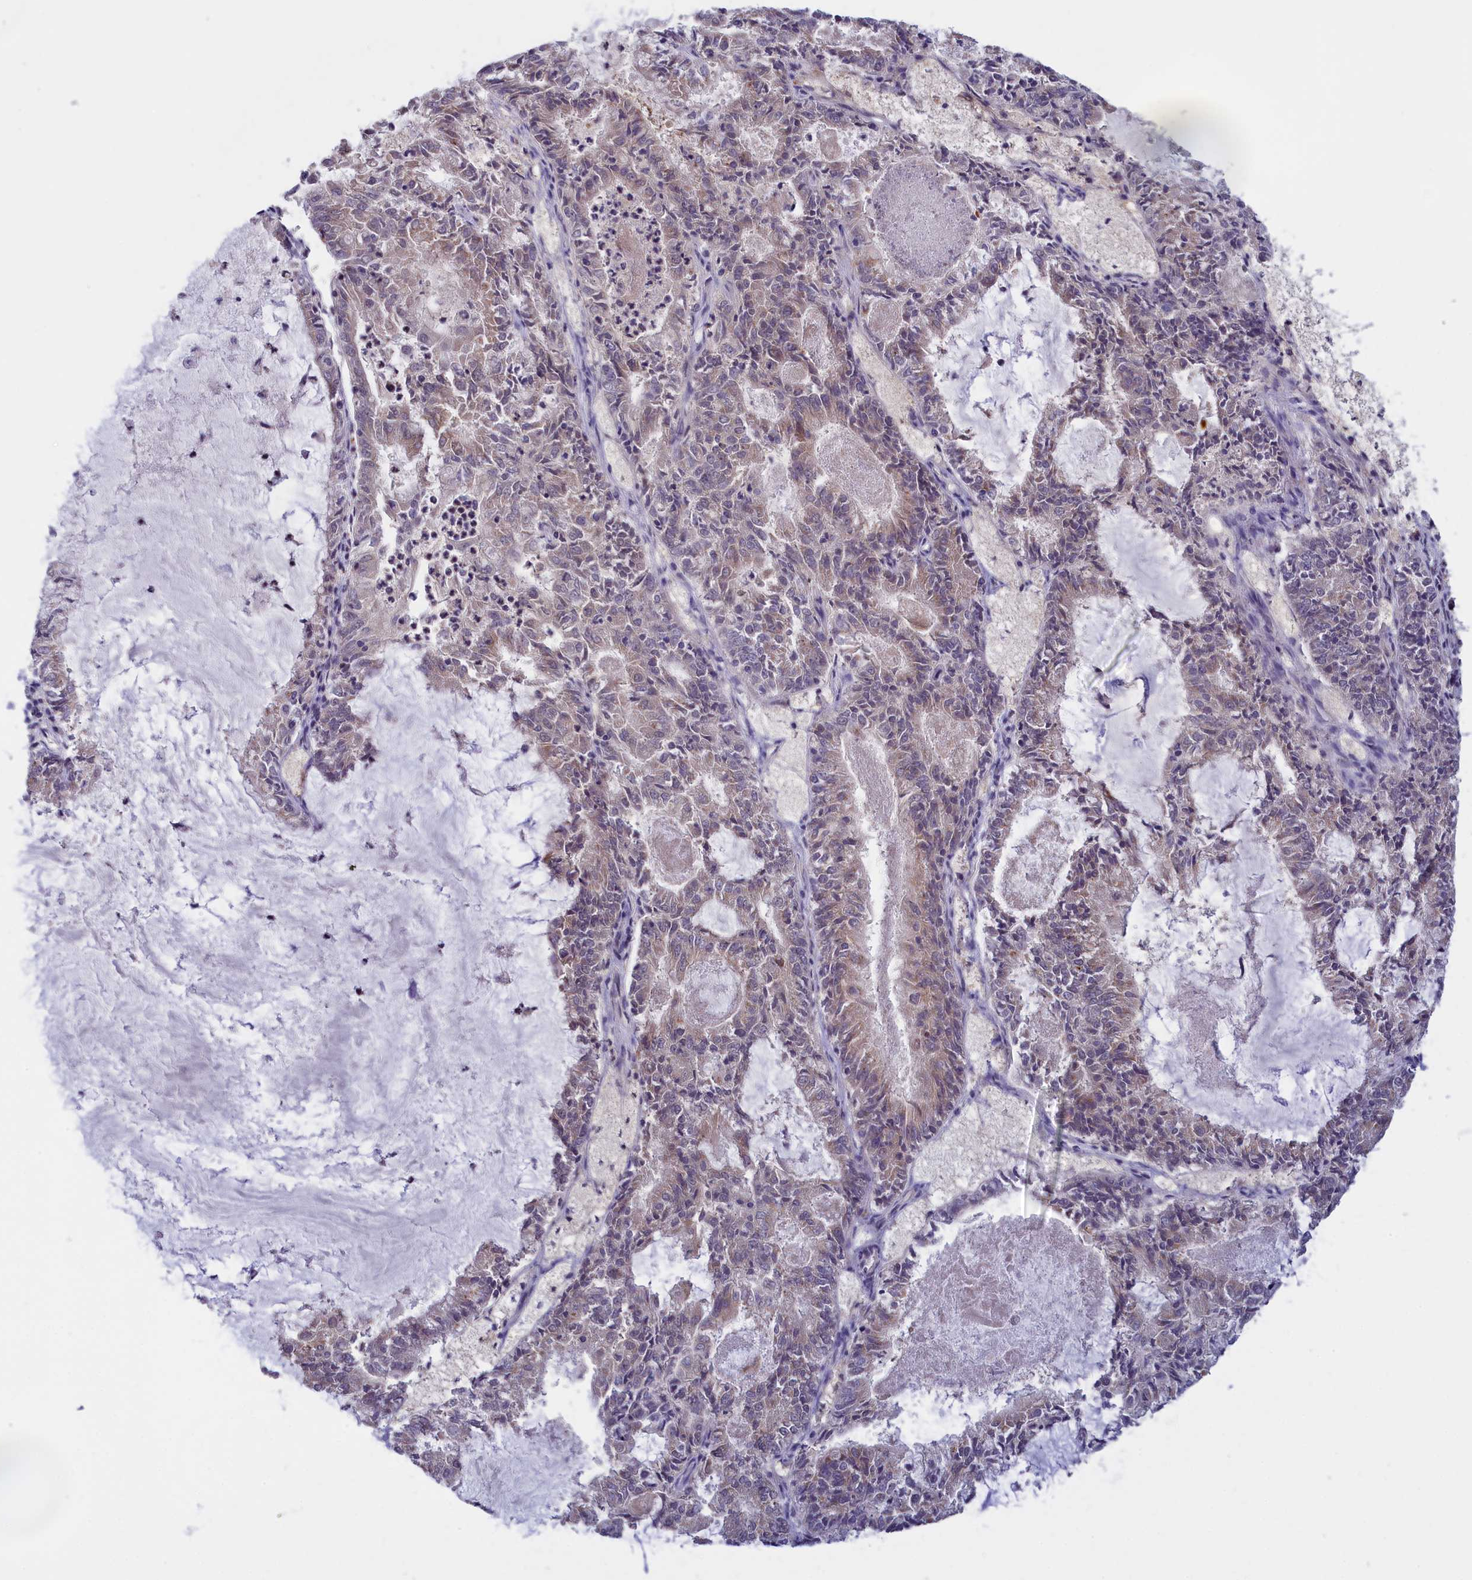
{"staining": {"intensity": "weak", "quantity": "25%-75%", "location": "cytoplasmic/membranous"}, "tissue": "endometrial cancer", "cell_type": "Tumor cells", "image_type": "cancer", "snomed": [{"axis": "morphology", "description": "Adenocarcinoma, NOS"}, {"axis": "topography", "description": "Endometrium"}], "caption": "A histopathology image of human endometrial cancer stained for a protein demonstrates weak cytoplasmic/membranous brown staining in tumor cells.", "gene": "IGFALS", "patient": {"sex": "female", "age": 57}}